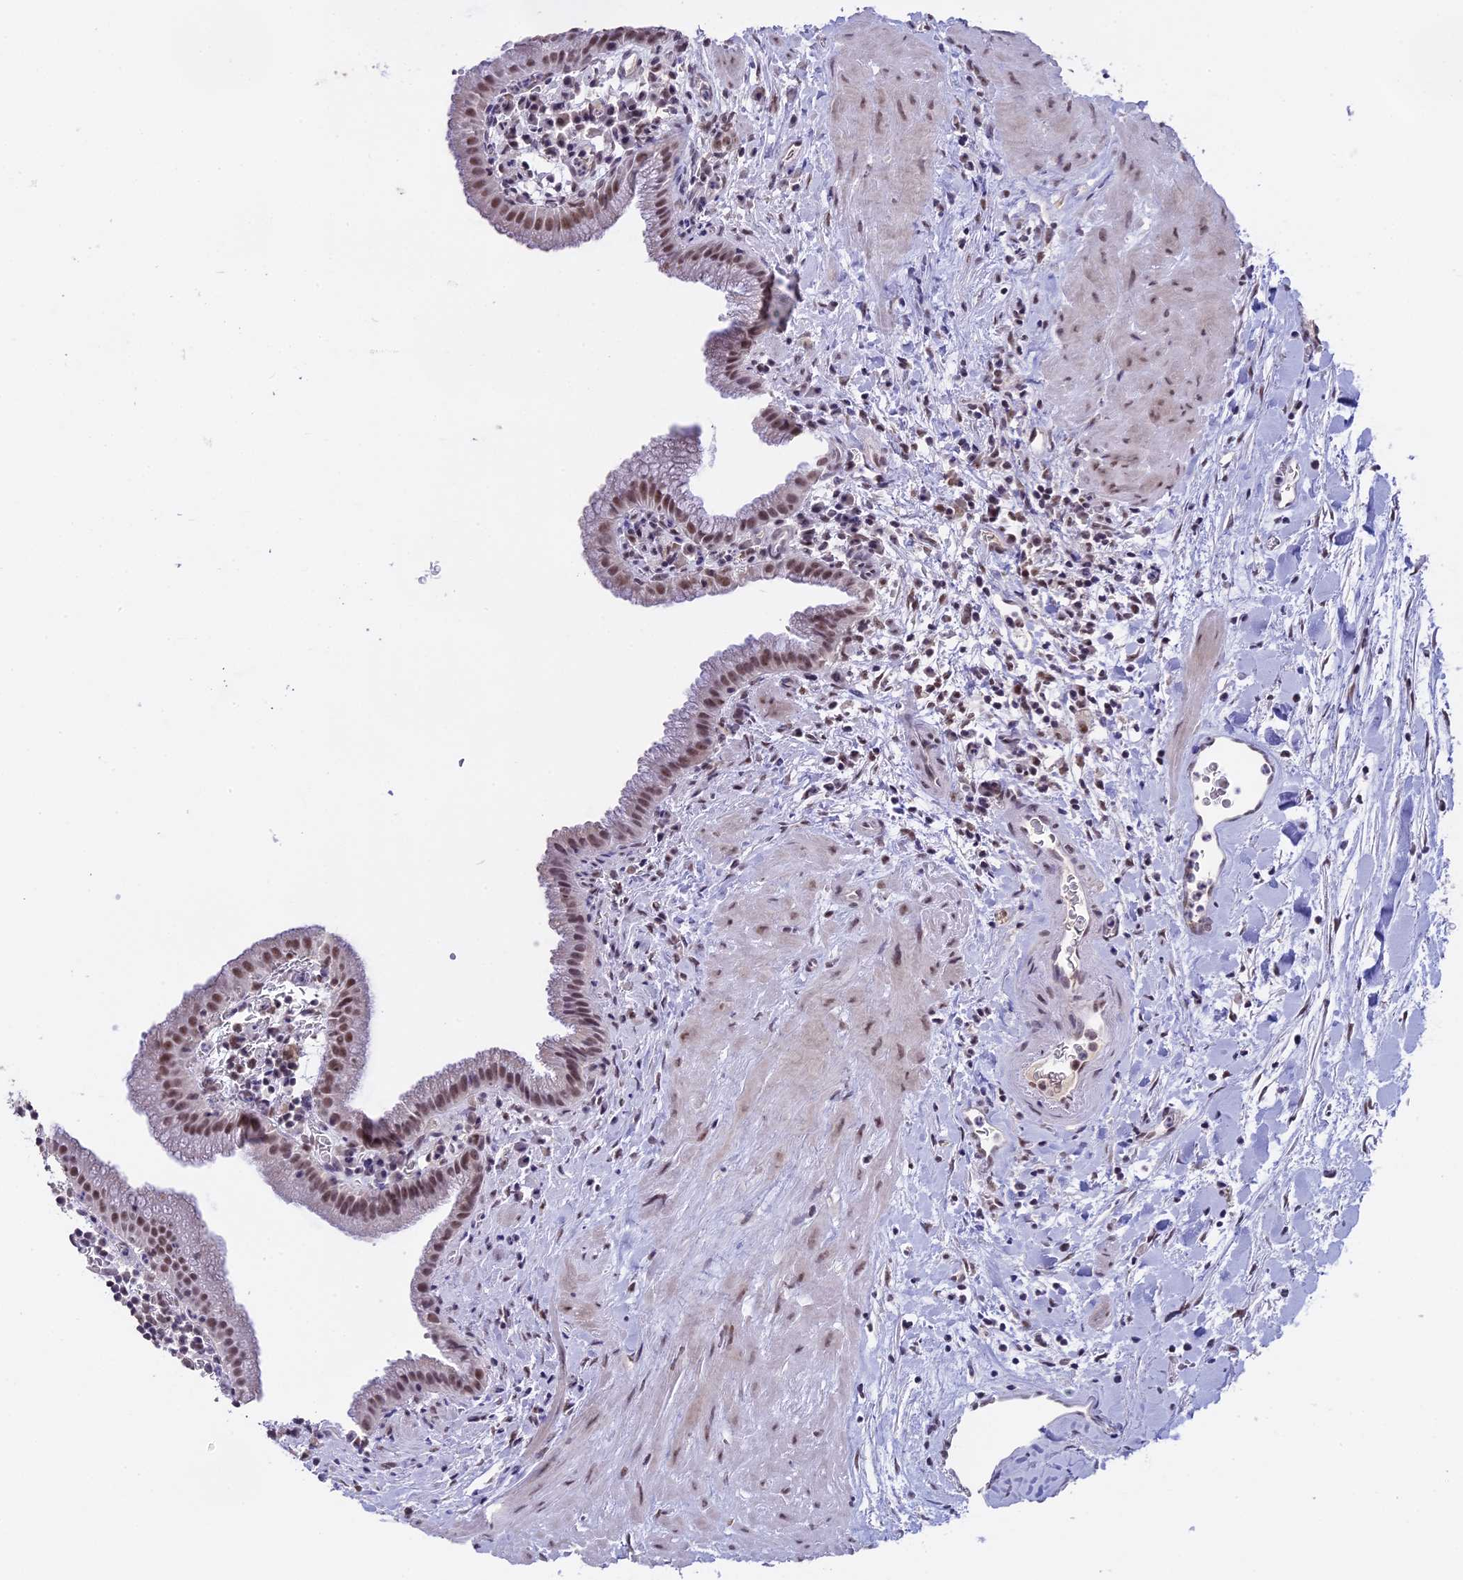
{"staining": {"intensity": "moderate", "quantity": "25%-75%", "location": "nuclear"}, "tissue": "gallbladder", "cell_type": "Glandular cells", "image_type": "normal", "snomed": [{"axis": "morphology", "description": "Normal tissue, NOS"}, {"axis": "topography", "description": "Gallbladder"}], "caption": "This is a micrograph of immunohistochemistry staining of unremarkable gallbladder, which shows moderate staining in the nuclear of glandular cells.", "gene": "SETD2", "patient": {"sex": "male", "age": 78}}